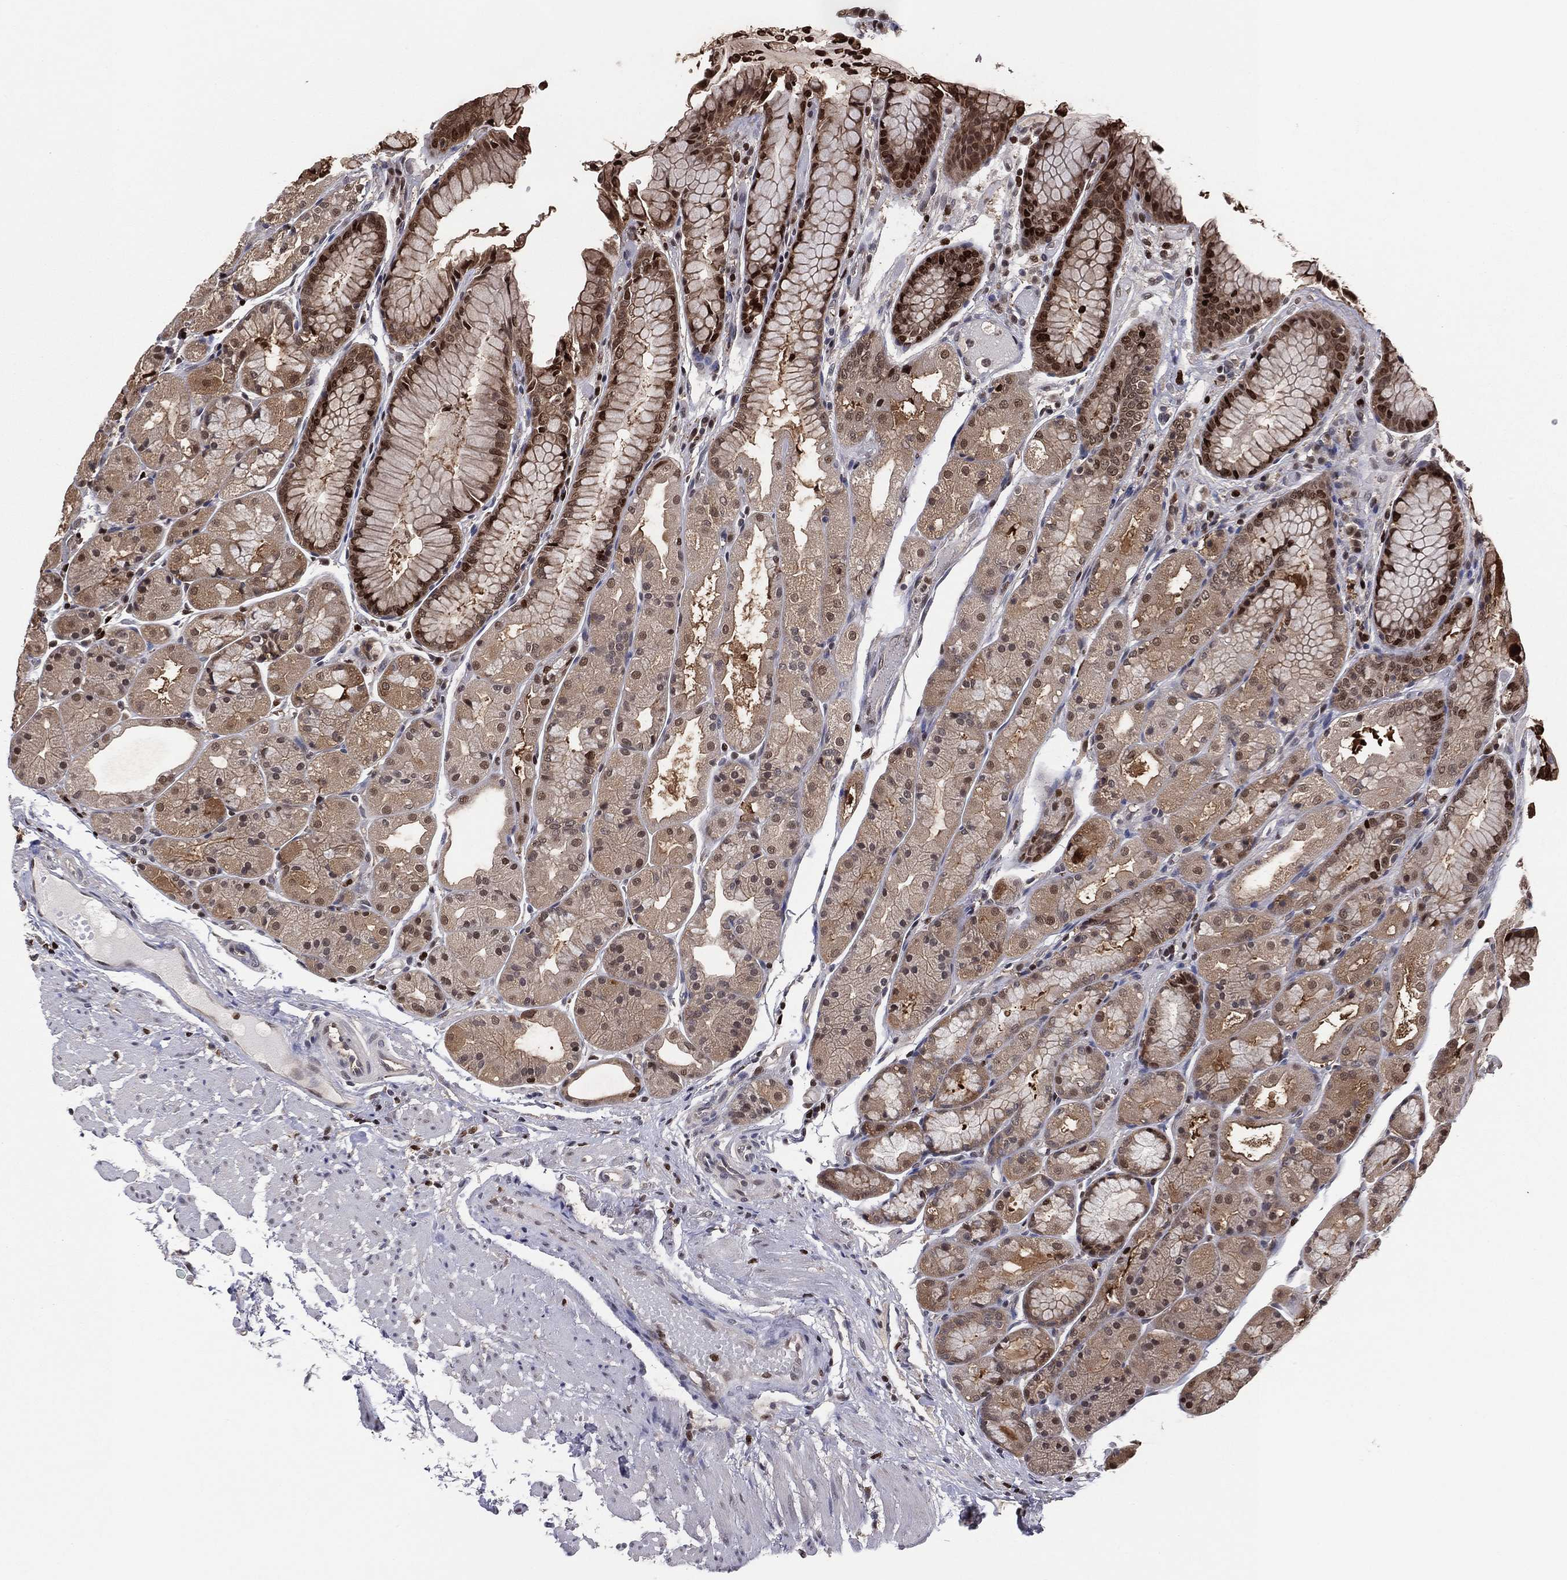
{"staining": {"intensity": "strong", "quantity": "25%-75%", "location": "cytoplasmic/membranous,nuclear"}, "tissue": "stomach", "cell_type": "Glandular cells", "image_type": "normal", "snomed": [{"axis": "morphology", "description": "Normal tissue, NOS"}, {"axis": "topography", "description": "Stomach, upper"}], "caption": "Immunohistochemical staining of unremarkable stomach exhibits high levels of strong cytoplasmic/membranous,nuclear staining in approximately 25%-75% of glandular cells. Ihc stains the protein in brown and the nuclei are stained blue.", "gene": "PSMA1", "patient": {"sex": "male", "age": 72}}